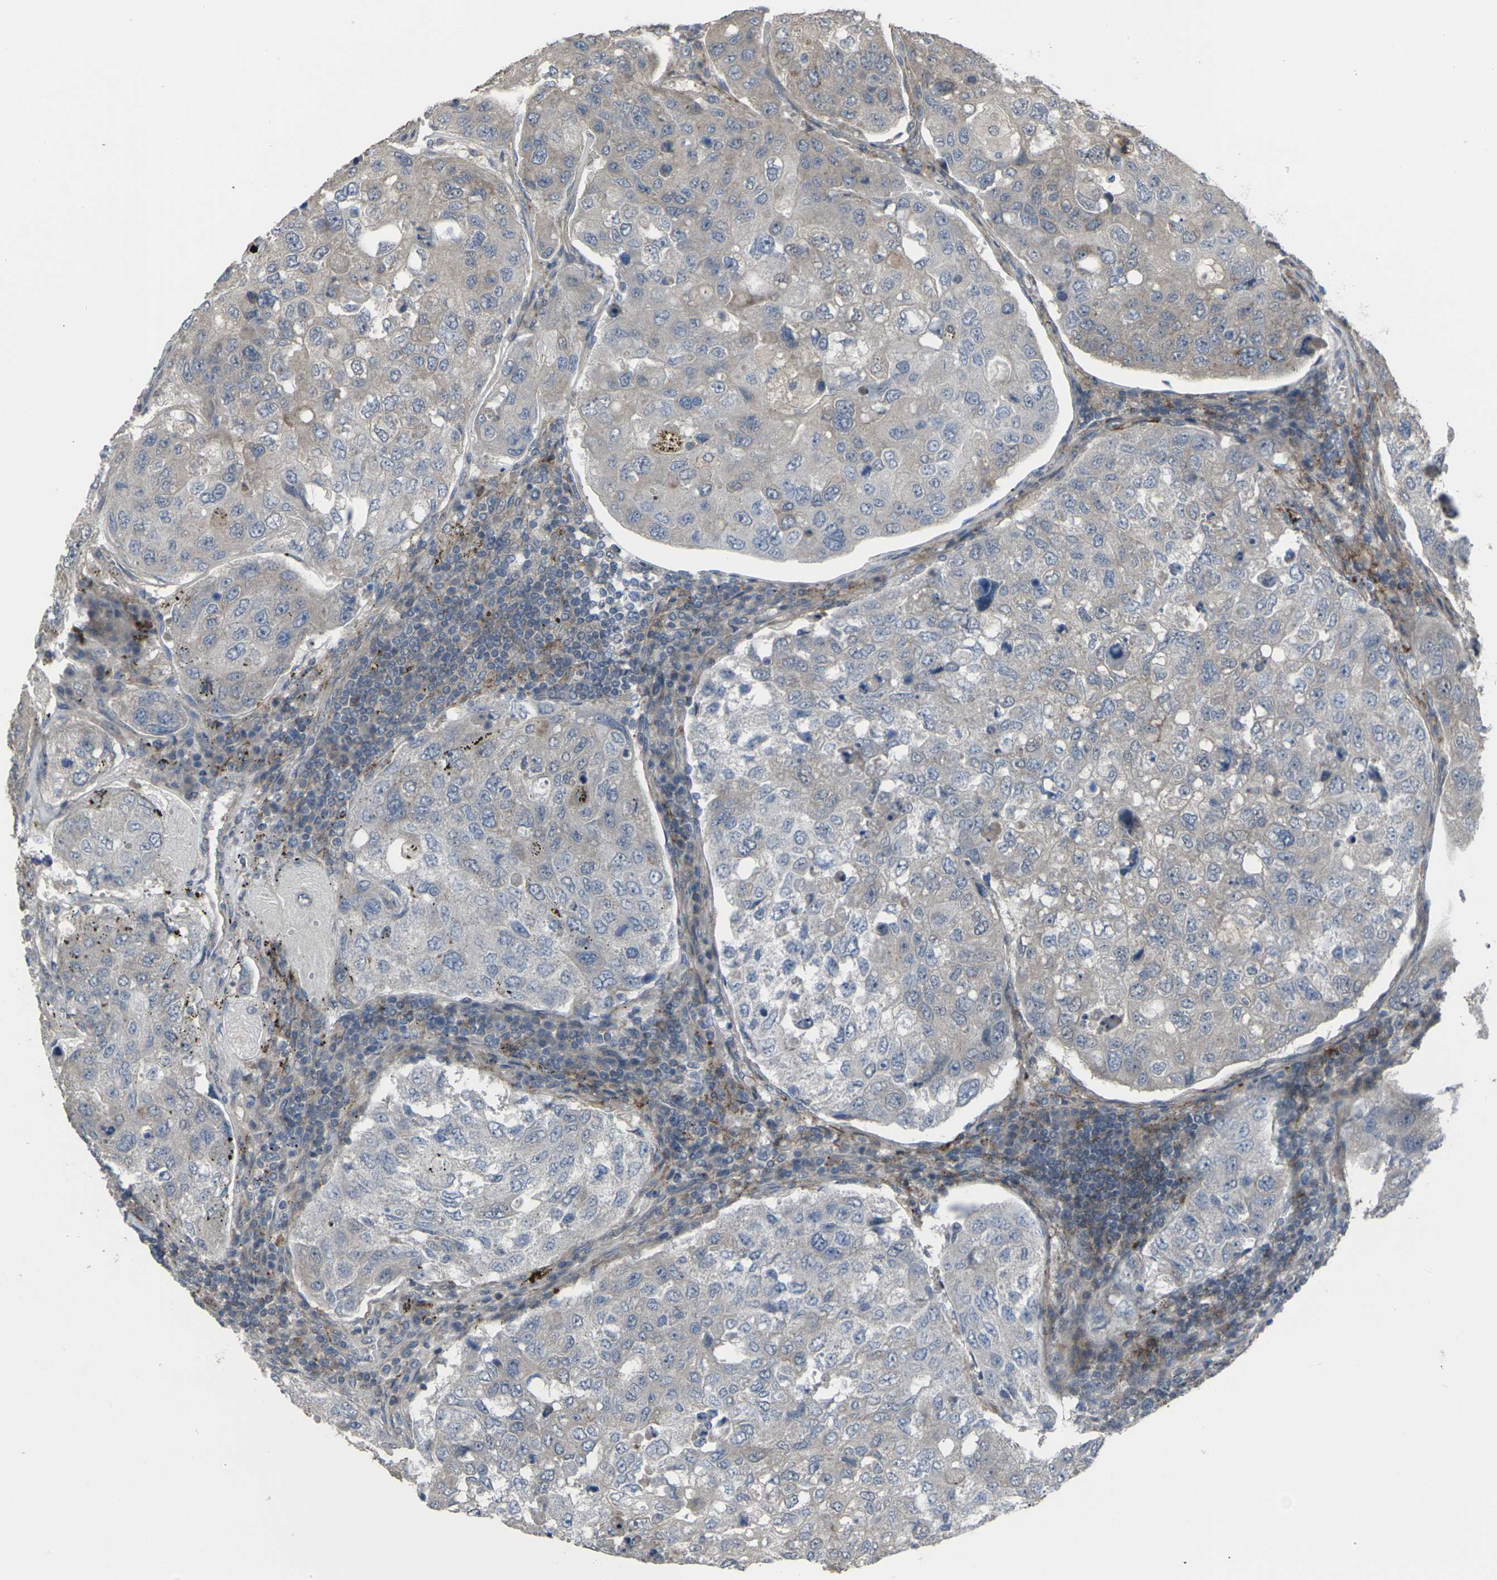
{"staining": {"intensity": "weak", "quantity": "<25%", "location": "cytoplasmic/membranous"}, "tissue": "urothelial cancer", "cell_type": "Tumor cells", "image_type": "cancer", "snomed": [{"axis": "morphology", "description": "Urothelial carcinoma, High grade"}, {"axis": "topography", "description": "Lymph node"}, {"axis": "topography", "description": "Urinary bladder"}], "caption": "DAB (3,3'-diaminobenzidine) immunohistochemical staining of high-grade urothelial carcinoma reveals no significant expression in tumor cells.", "gene": "CCR10", "patient": {"sex": "male", "age": 51}}